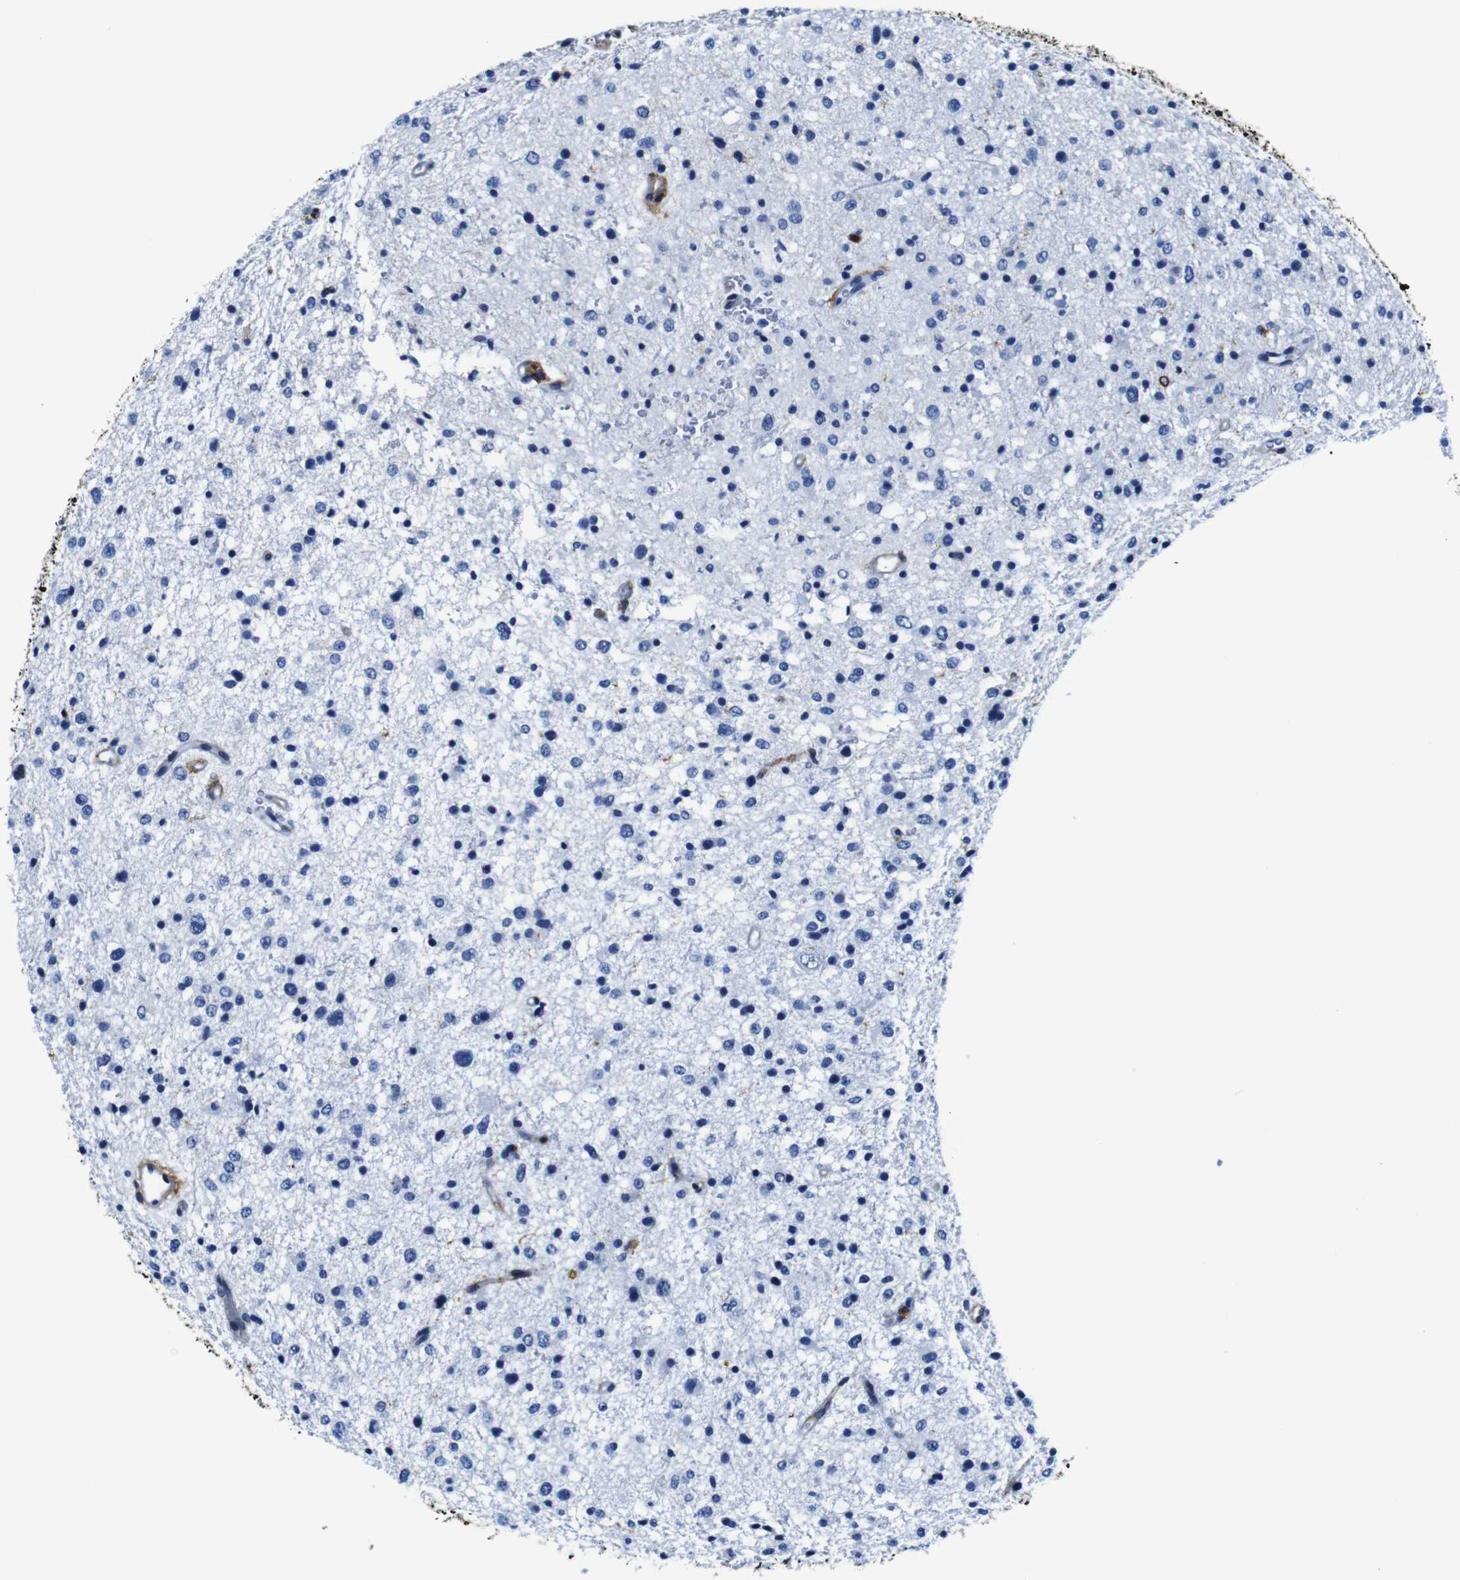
{"staining": {"intensity": "negative", "quantity": "none", "location": "none"}, "tissue": "glioma", "cell_type": "Tumor cells", "image_type": "cancer", "snomed": [{"axis": "morphology", "description": "Glioma, malignant, Low grade"}, {"axis": "topography", "description": "Brain"}], "caption": "High magnification brightfield microscopy of glioma stained with DAB (3,3'-diaminobenzidine) (brown) and counterstained with hematoxylin (blue): tumor cells show no significant positivity.", "gene": "ANXA1", "patient": {"sex": "female", "age": 37}}